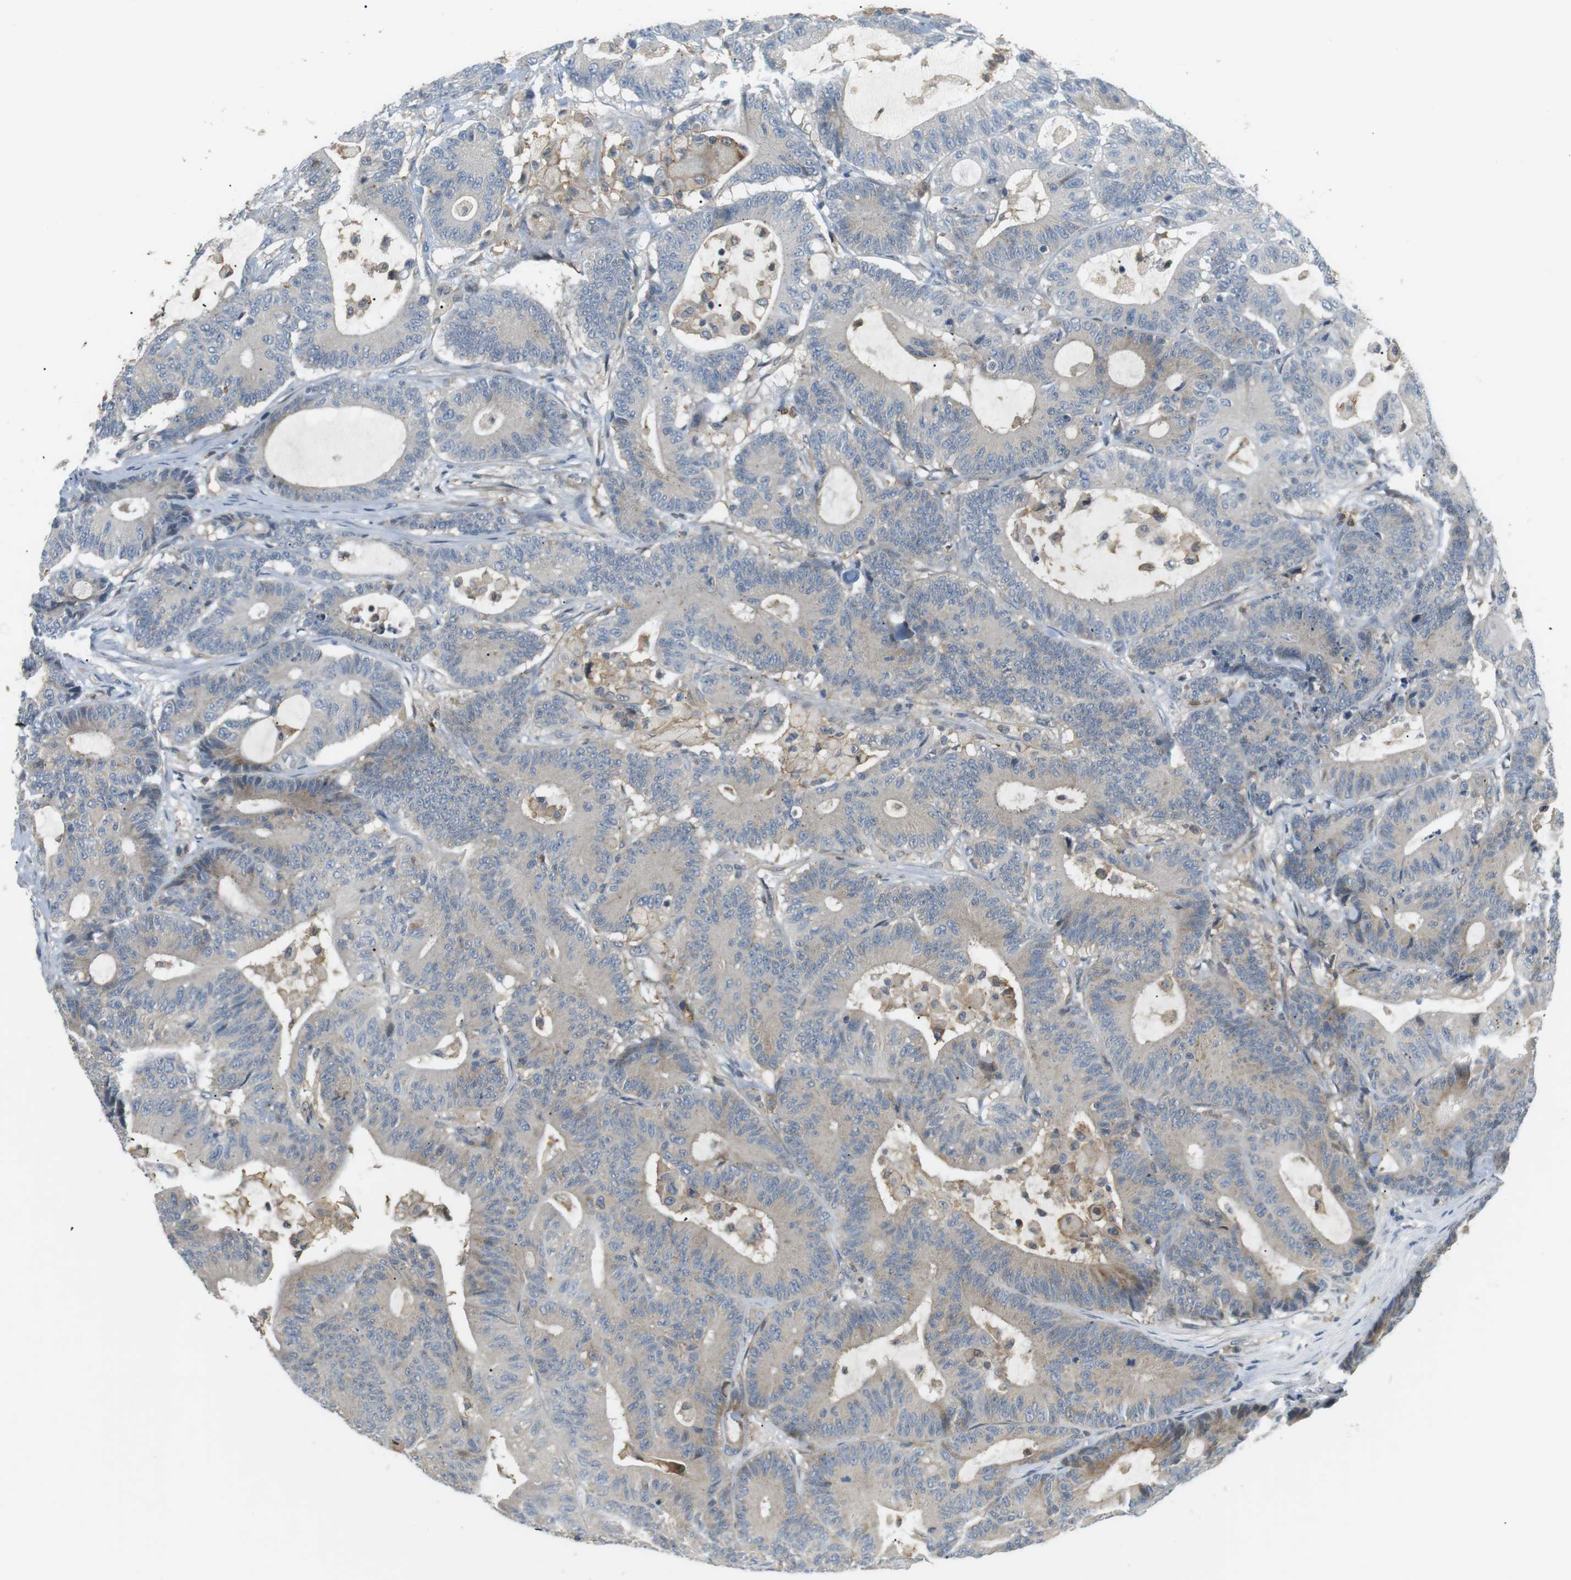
{"staining": {"intensity": "weak", "quantity": "<25%", "location": "cytoplasmic/membranous"}, "tissue": "colorectal cancer", "cell_type": "Tumor cells", "image_type": "cancer", "snomed": [{"axis": "morphology", "description": "Adenocarcinoma, NOS"}, {"axis": "topography", "description": "Colon"}], "caption": "Protein analysis of adenocarcinoma (colorectal) reveals no significant expression in tumor cells. (Stains: DAB IHC with hematoxylin counter stain, Microscopy: brightfield microscopy at high magnification).", "gene": "P2RY1", "patient": {"sex": "female", "age": 84}}